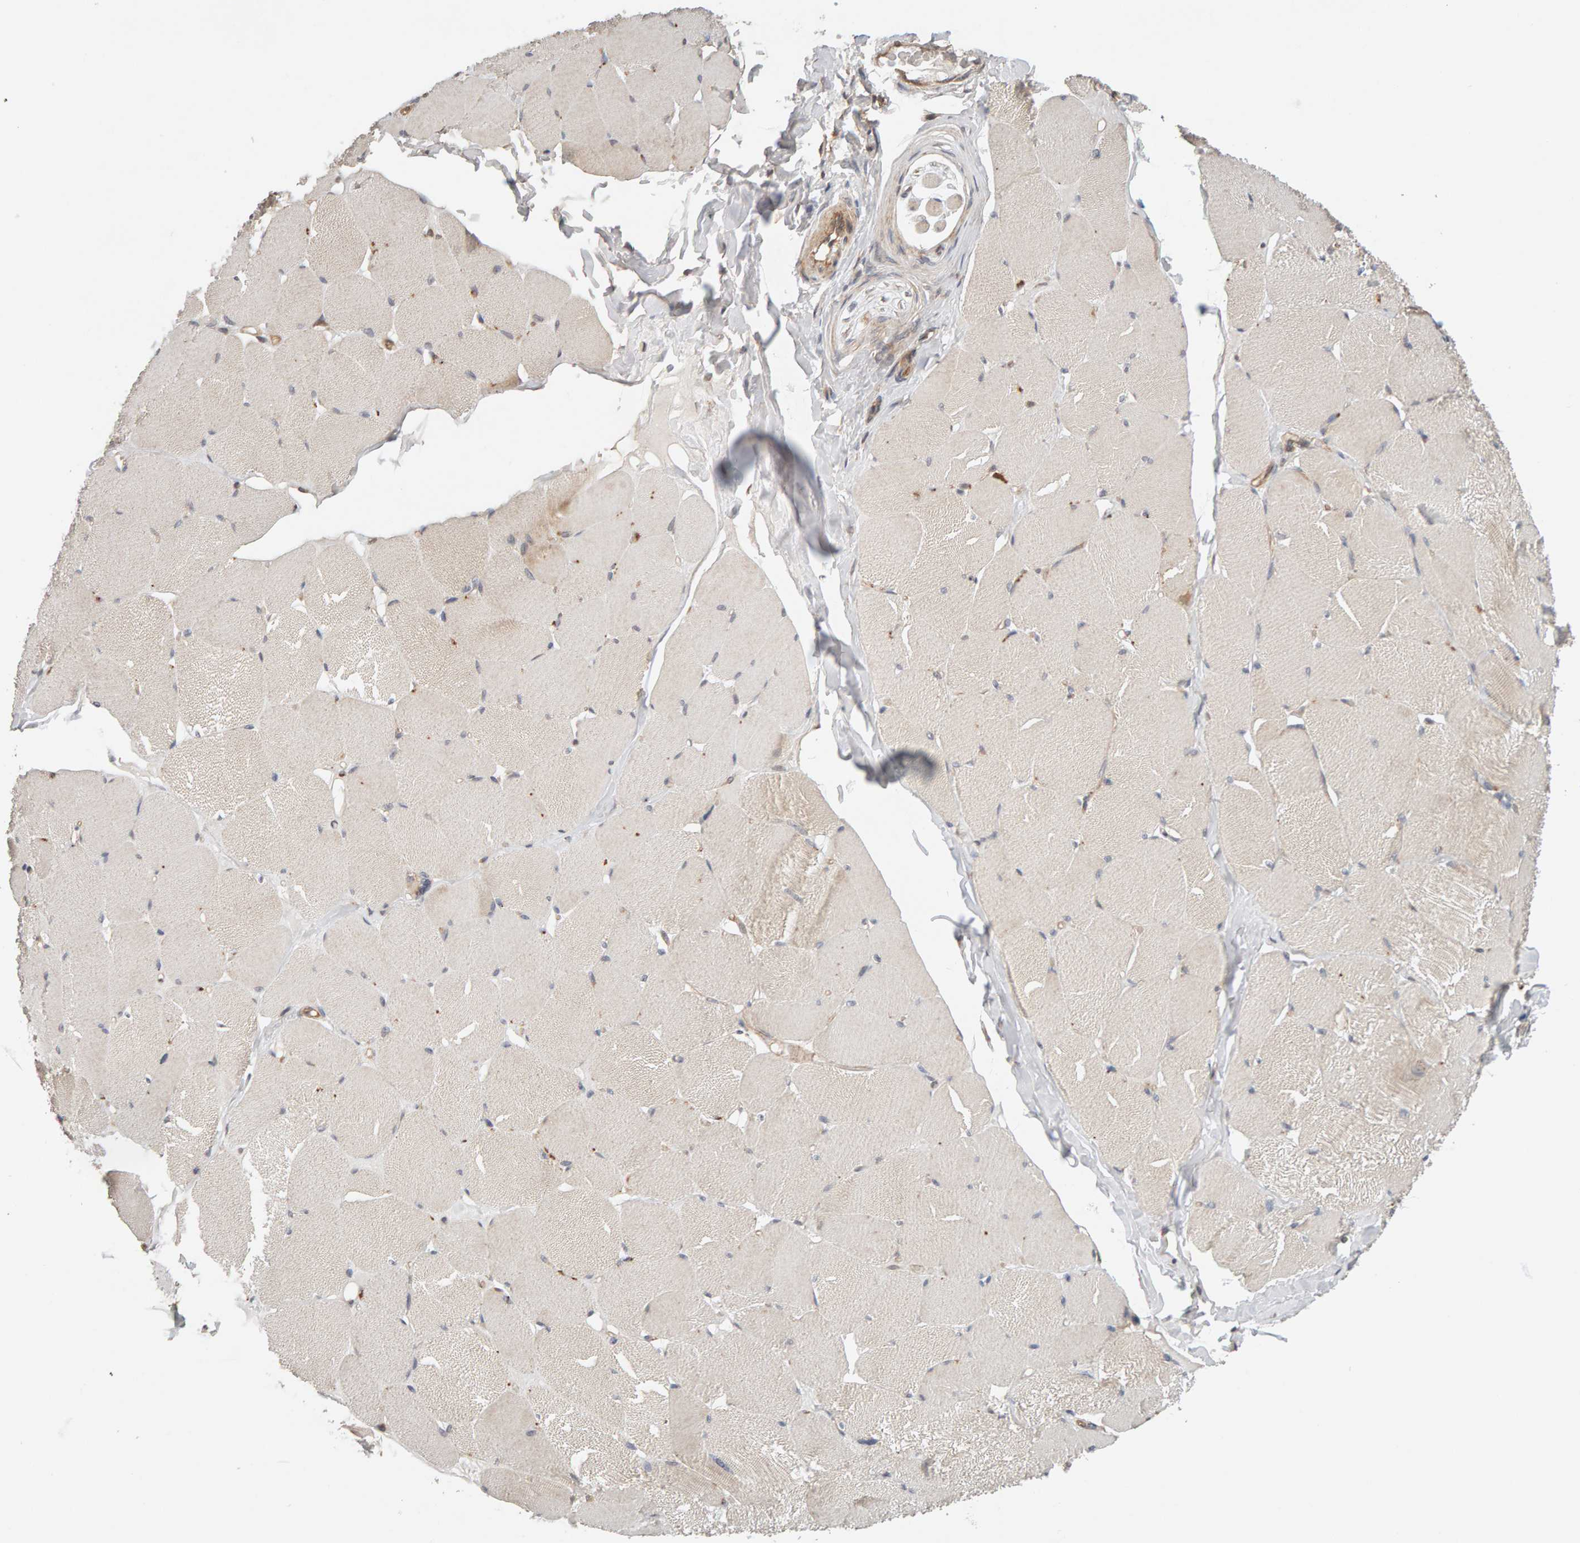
{"staining": {"intensity": "weak", "quantity": "25%-75%", "location": "cytoplasmic/membranous"}, "tissue": "skeletal muscle", "cell_type": "Myocytes", "image_type": "normal", "snomed": [{"axis": "morphology", "description": "Normal tissue, NOS"}, {"axis": "topography", "description": "Skin"}, {"axis": "topography", "description": "Skeletal muscle"}], "caption": "A low amount of weak cytoplasmic/membranous positivity is seen in about 25%-75% of myocytes in unremarkable skeletal muscle. Nuclei are stained in blue.", "gene": "DNAJC7", "patient": {"sex": "male", "age": 83}}